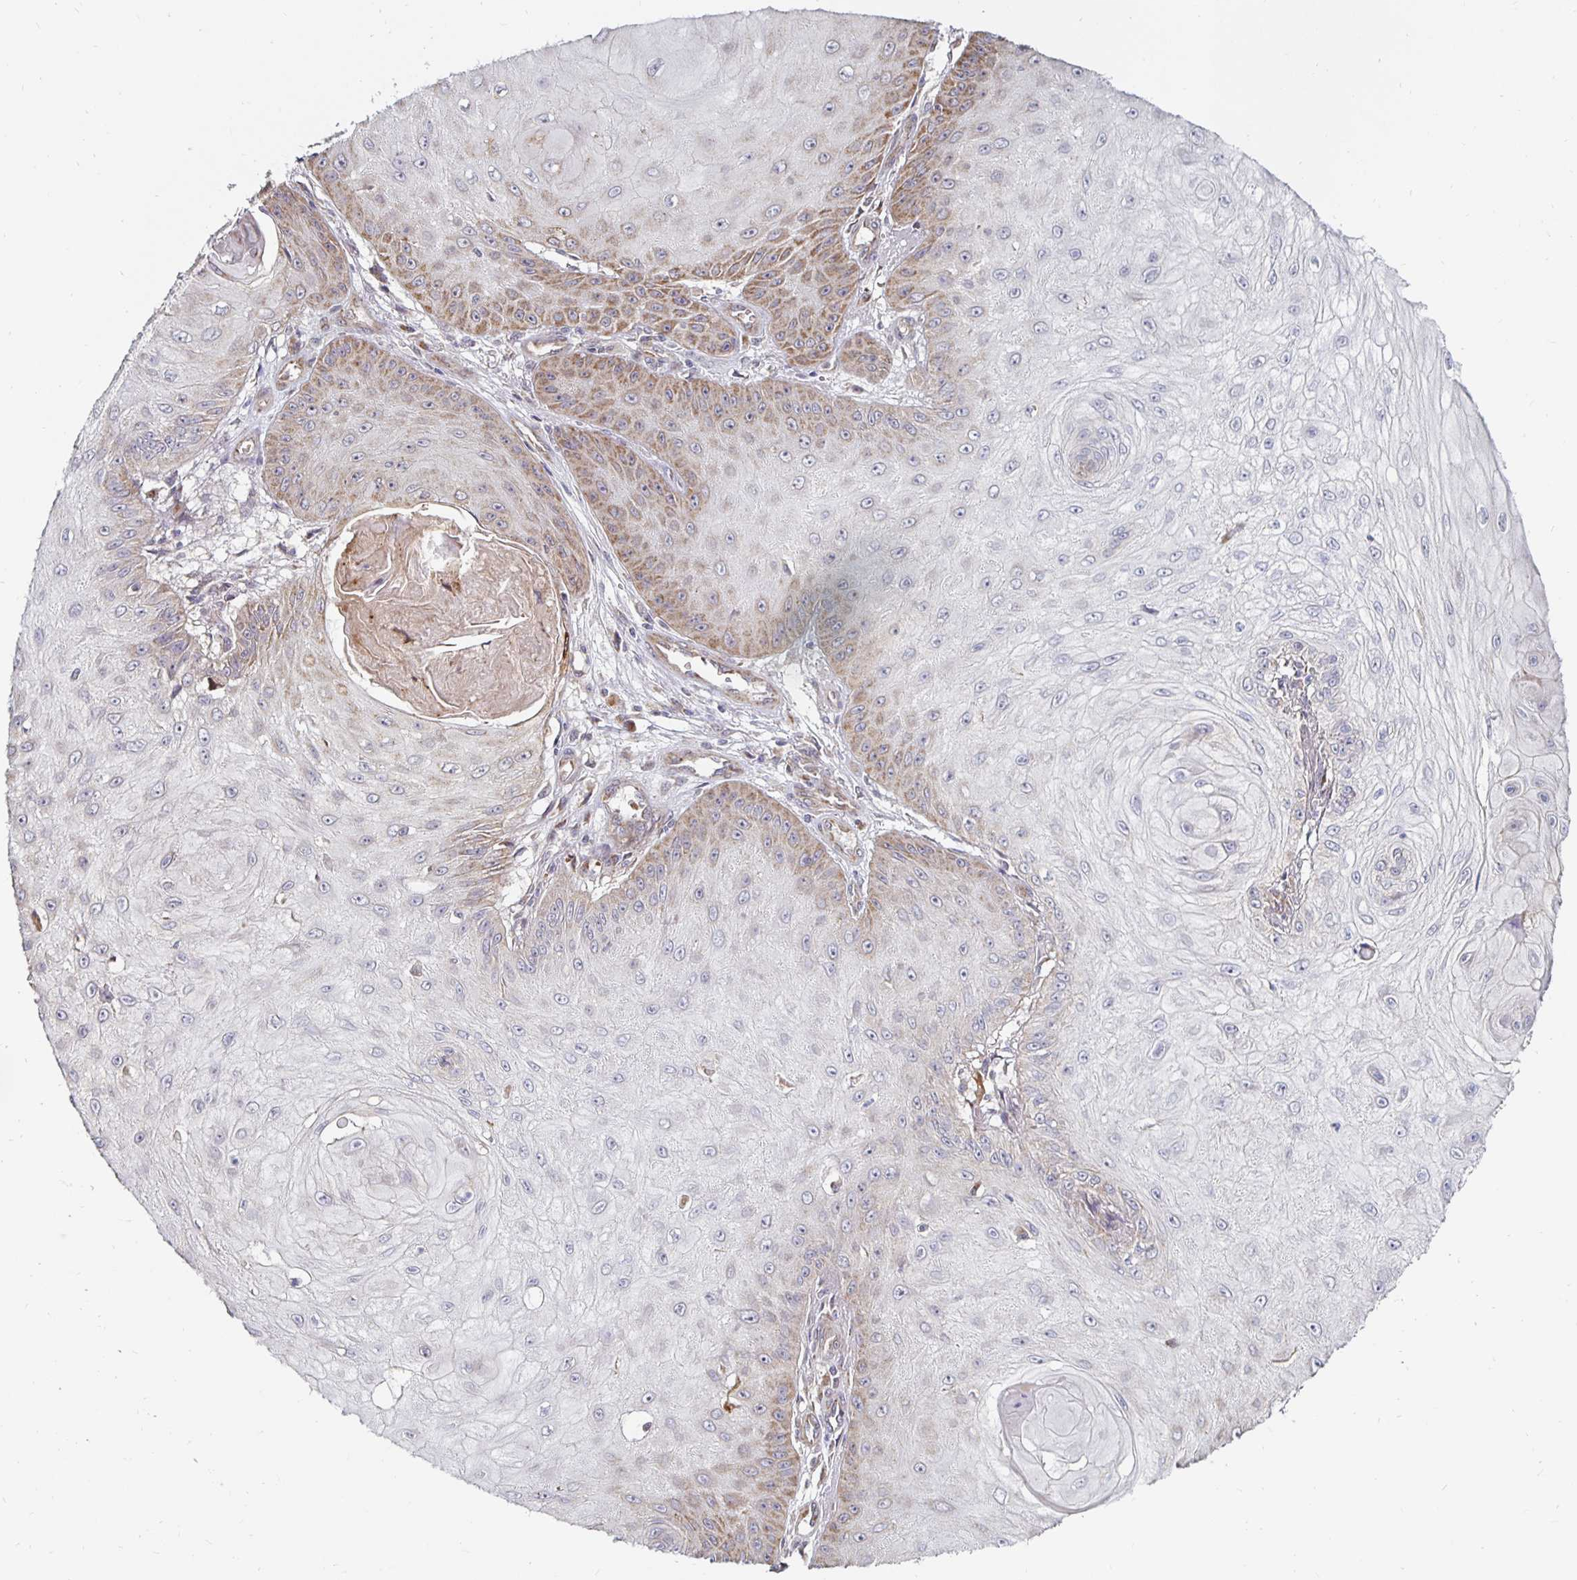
{"staining": {"intensity": "moderate", "quantity": "25%-75%", "location": "cytoplasmic/membranous"}, "tissue": "skin cancer", "cell_type": "Tumor cells", "image_type": "cancer", "snomed": [{"axis": "morphology", "description": "Squamous cell carcinoma, NOS"}, {"axis": "topography", "description": "Skin"}], "caption": "Moderate cytoplasmic/membranous protein expression is identified in approximately 25%-75% of tumor cells in skin cancer.", "gene": "MRPL28", "patient": {"sex": "male", "age": 70}}